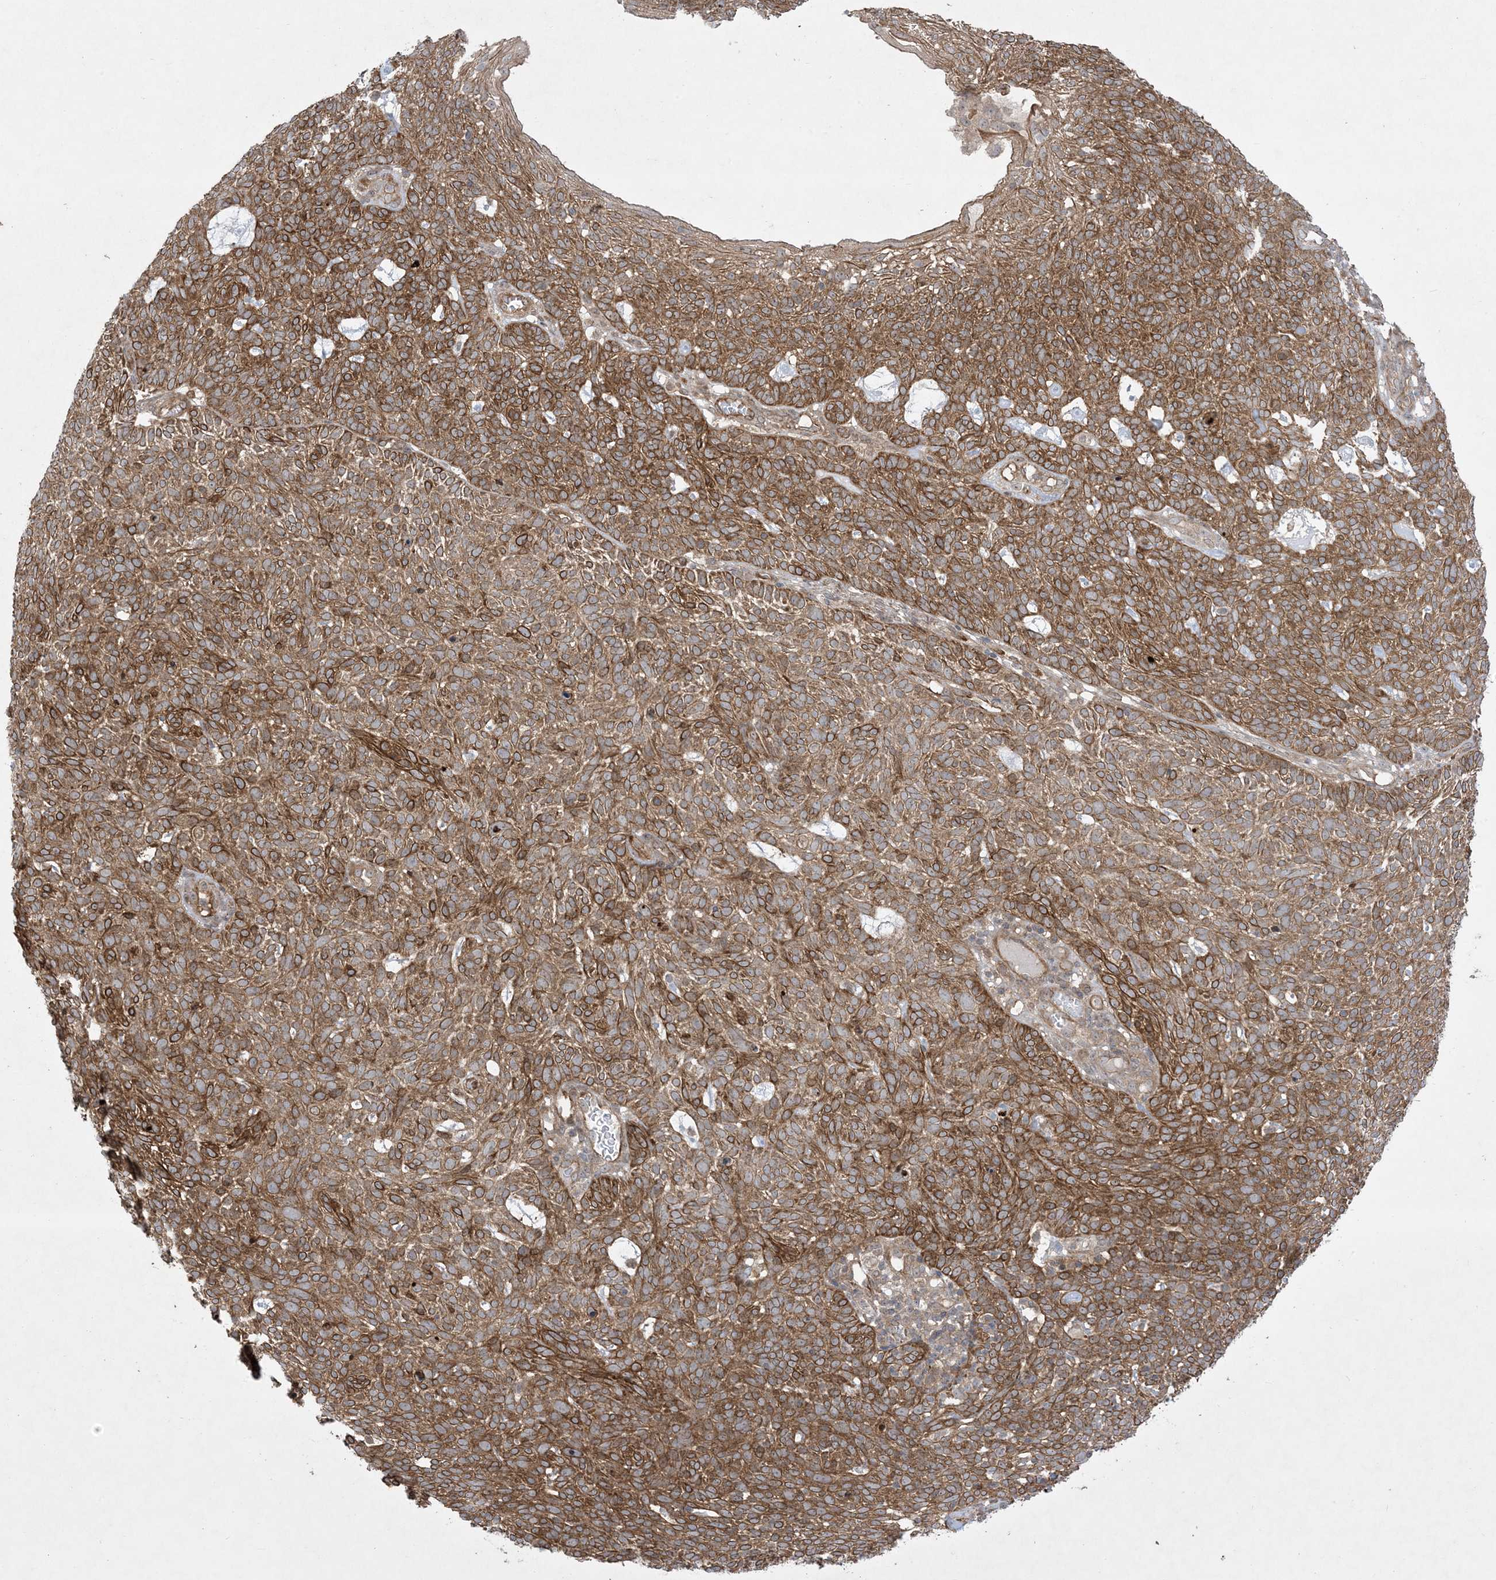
{"staining": {"intensity": "moderate", "quantity": ">75%", "location": "cytoplasmic/membranous"}, "tissue": "skin cancer", "cell_type": "Tumor cells", "image_type": "cancer", "snomed": [{"axis": "morphology", "description": "Squamous cell carcinoma, NOS"}, {"axis": "topography", "description": "Skin"}], "caption": "Skin cancer stained with a protein marker displays moderate staining in tumor cells.", "gene": "SOGA3", "patient": {"sex": "female", "age": 90}}